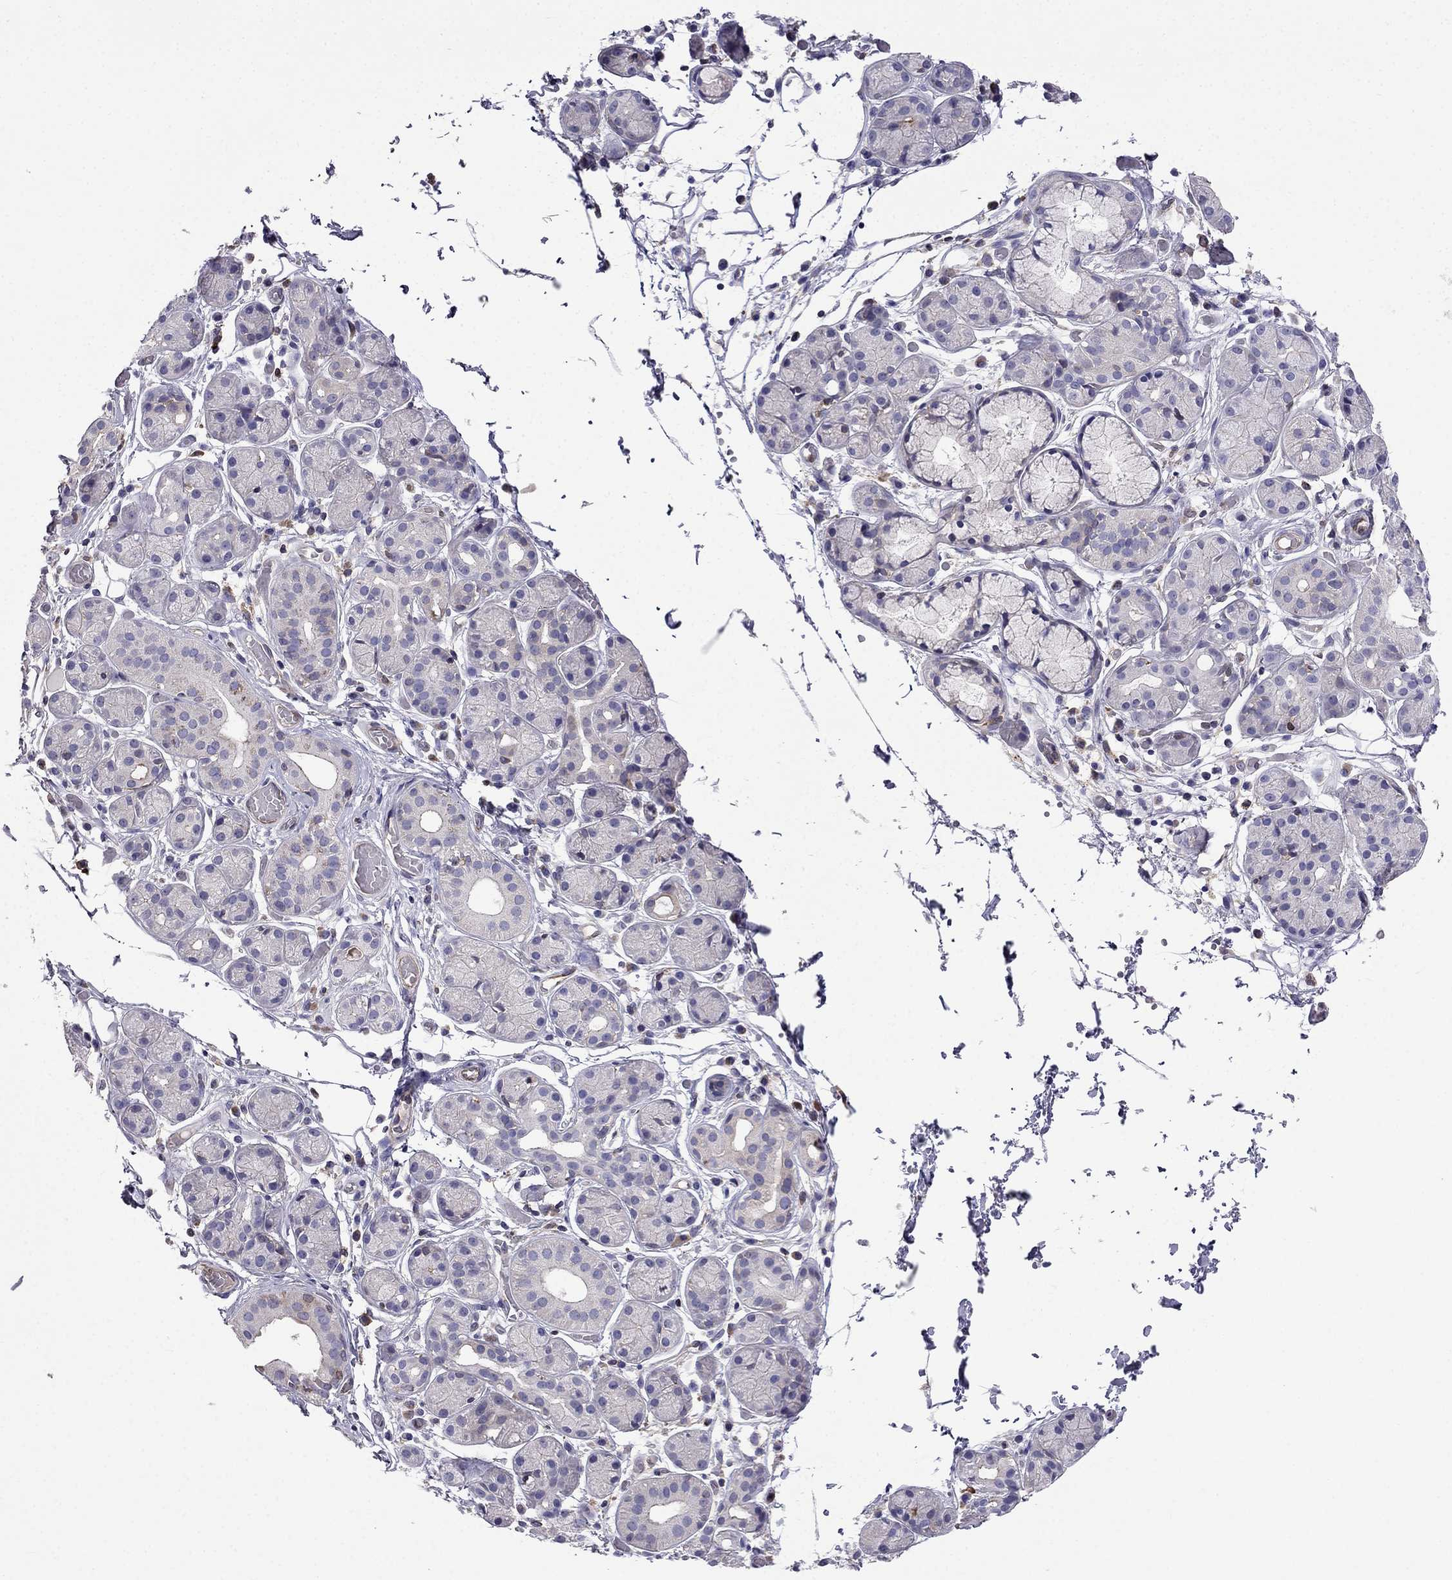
{"staining": {"intensity": "negative", "quantity": "none", "location": "none"}, "tissue": "salivary gland", "cell_type": "Glandular cells", "image_type": "normal", "snomed": [{"axis": "morphology", "description": "Normal tissue, NOS"}, {"axis": "topography", "description": "Salivary gland"}, {"axis": "topography", "description": "Peripheral nerve tissue"}], "caption": "IHC image of unremarkable salivary gland: human salivary gland stained with DAB shows no significant protein staining in glandular cells. (Stains: DAB IHC with hematoxylin counter stain, Microscopy: brightfield microscopy at high magnification).", "gene": "GNAL", "patient": {"sex": "male", "age": 71}}